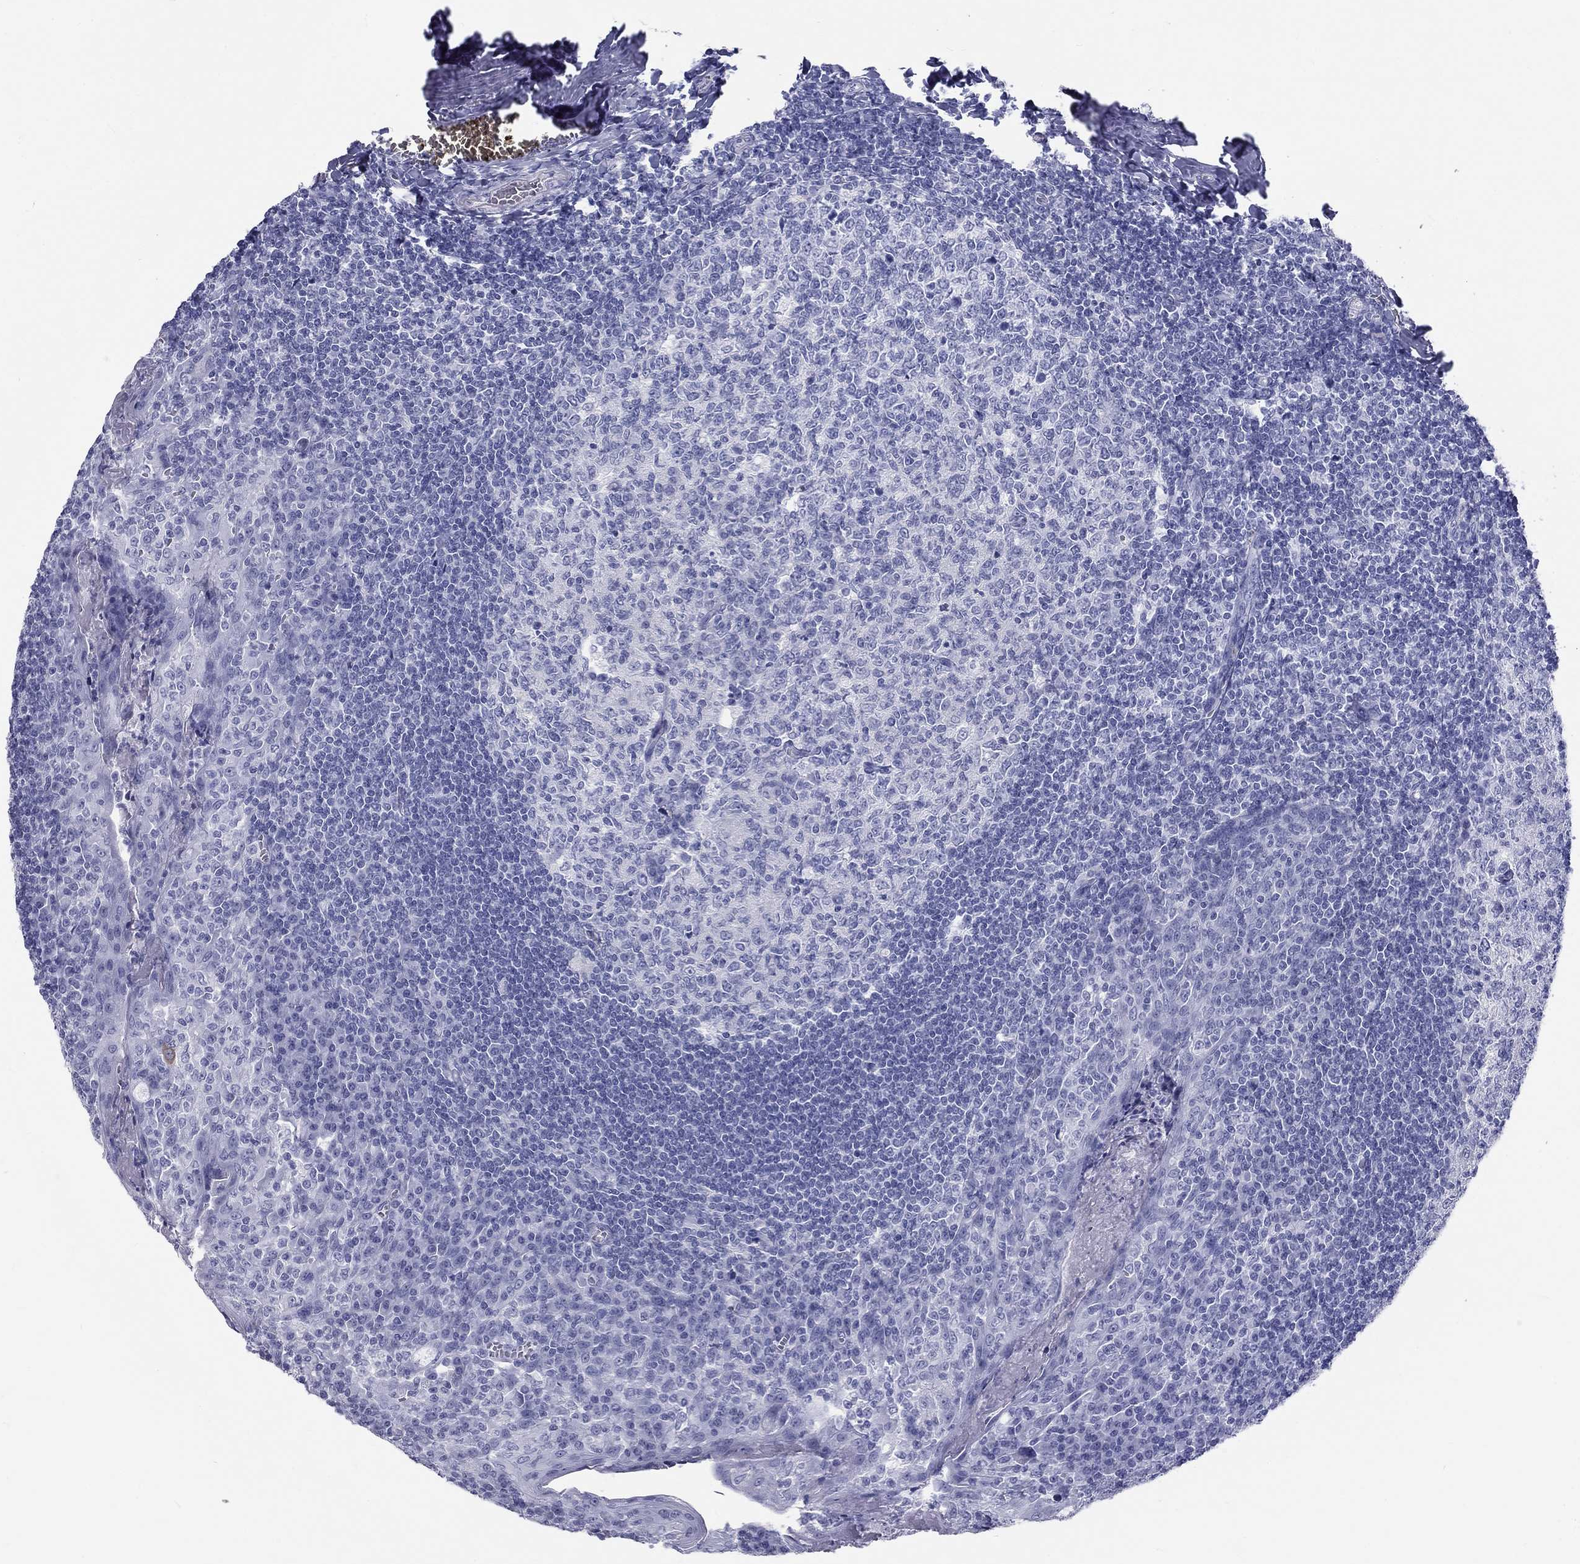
{"staining": {"intensity": "negative", "quantity": "none", "location": "none"}, "tissue": "tonsil", "cell_type": "Germinal center cells", "image_type": "normal", "snomed": [{"axis": "morphology", "description": "Normal tissue, NOS"}, {"axis": "topography", "description": "Tonsil"}], "caption": "This image is of unremarkable tonsil stained with immunohistochemistry (IHC) to label a protein in brown with the nuclei are counter-stained blue. There is no staining in germinal center cells. The staining is performed using DAB brown chromogen with nuclei counter-stained in using hematoxylin.", "gene": "DNALI1", "patient": {"sex": "female", "age": 13}}